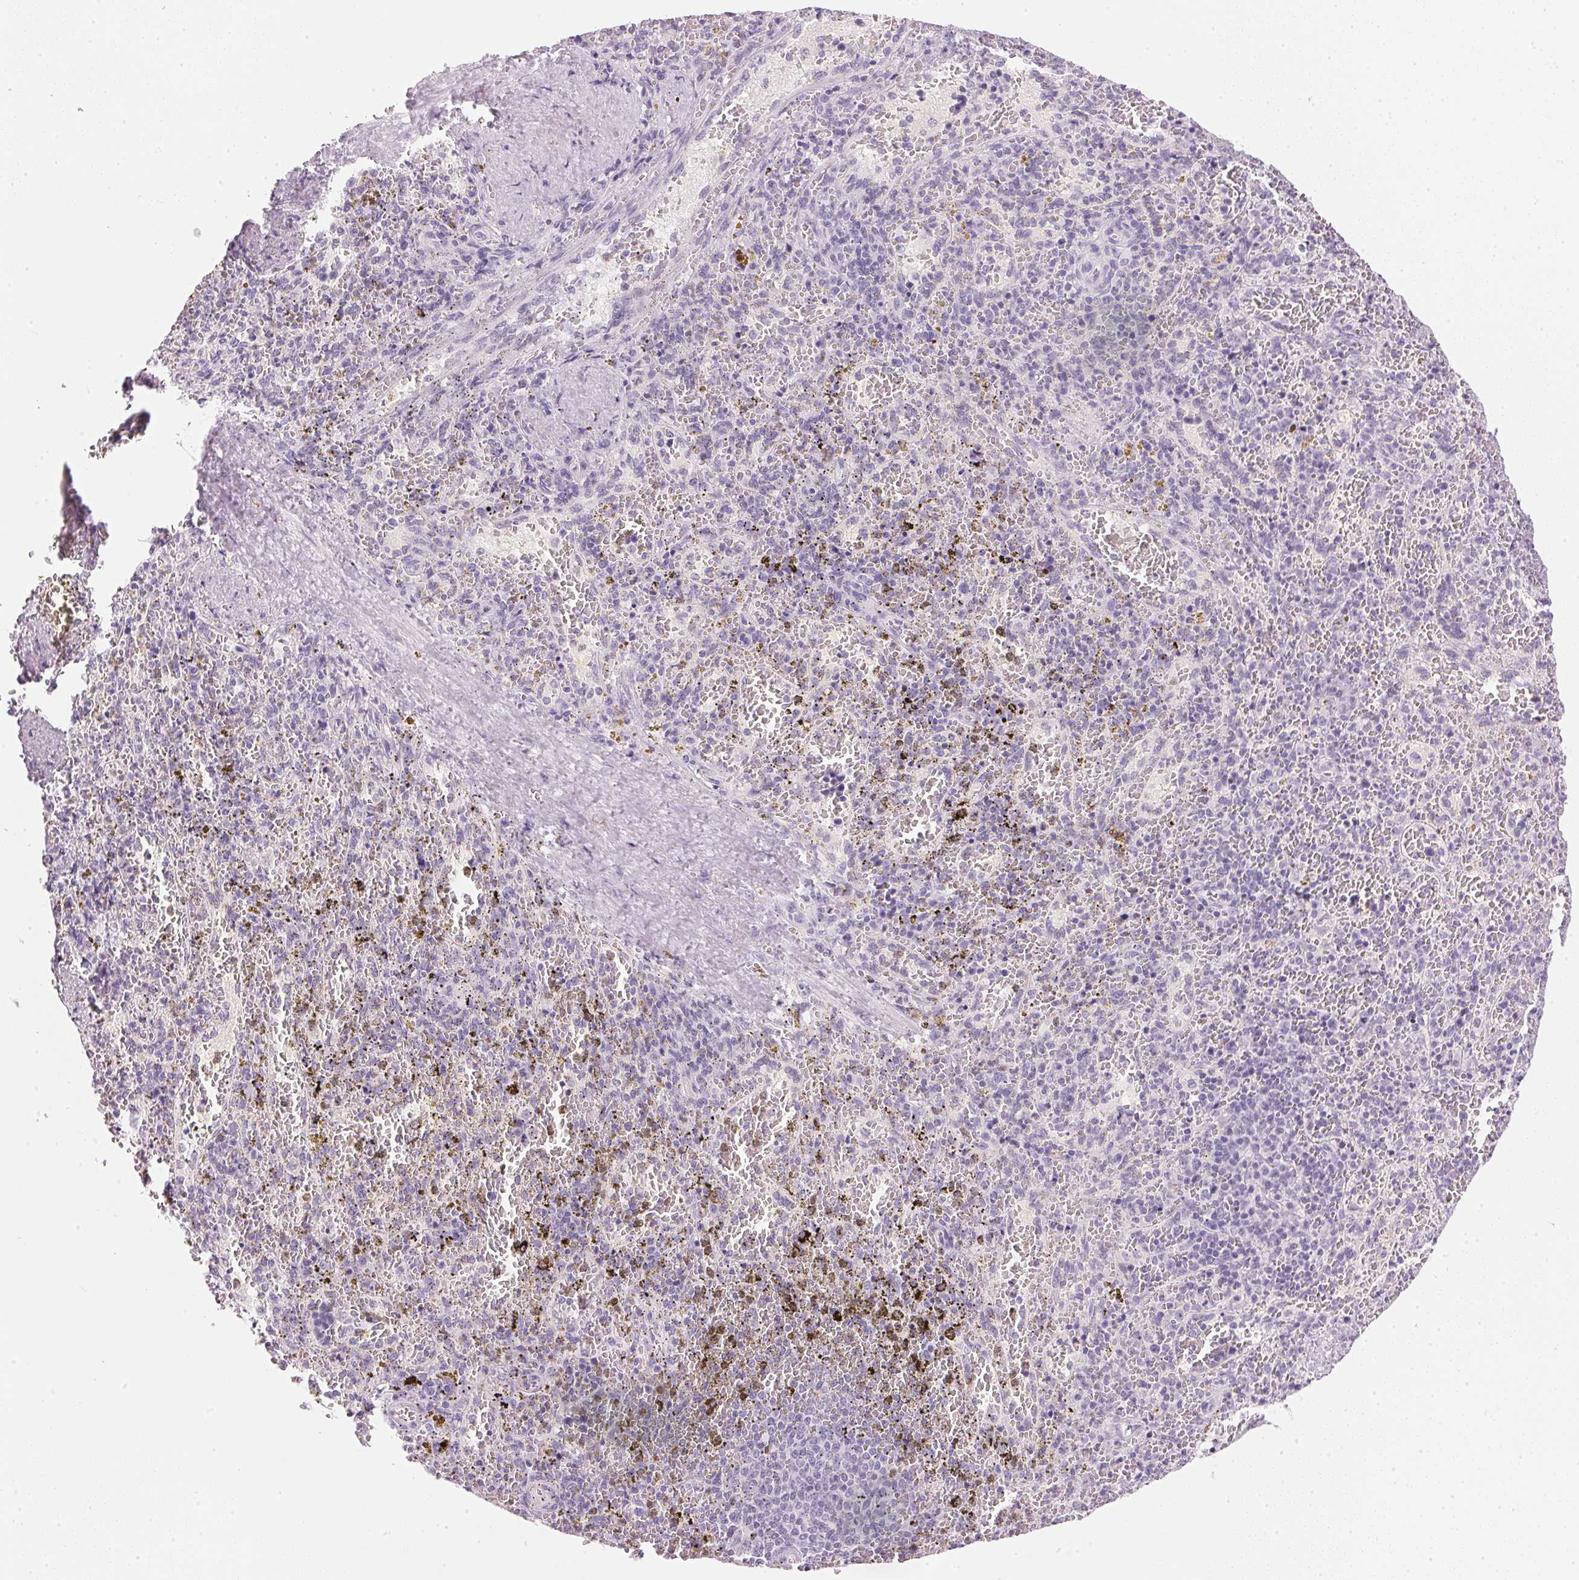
{"staining": {"intensity": "negative", "quantity": "none", "location": "none"}, "tissue": "spleen", "cell_type": "Cells in red pulp", "image_type": "normal", "snomed": [{"axis": "morphology", "description": "Normal tissue, NOS"}, {"axis": "topography", "description": "Spleen"}], "caption": "Cells in red pulp are negative for protein expression in unremarkable human spleen. (DAB immunohistochemistry (IHC) visualized using brightfield microscopy, high magnification).", "gene": "IGFBP1", "patient": {"sex": "female", "age": 50}}